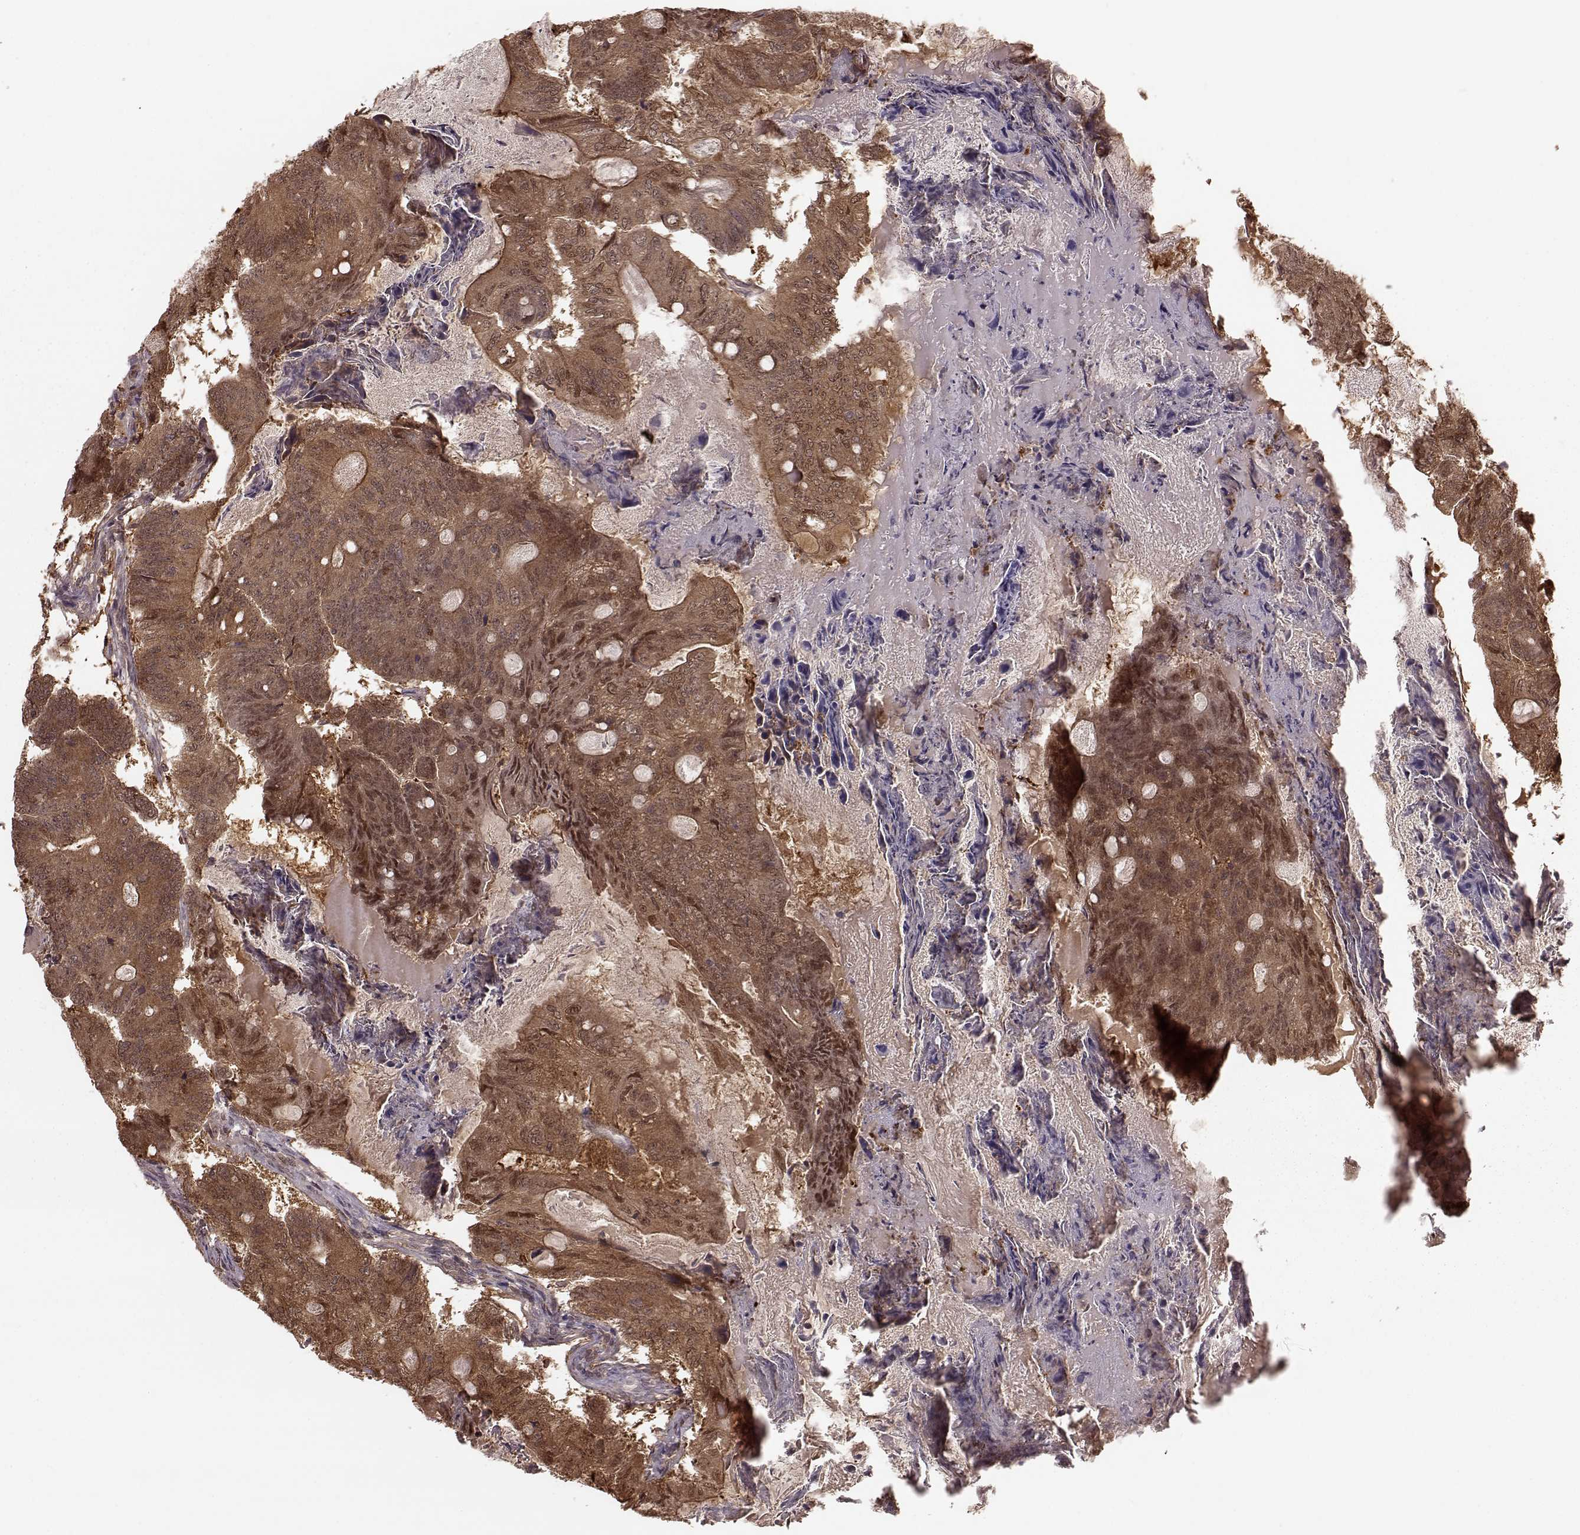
{"staining": {"intensity": "moderate", "quantity": "25%-75%", "location": "cytoplasmic/membranous,nuclear"}, "tissue": "colorectal cancer", "cell_type": "Tumor cells", "image_type": "cancer", "snomed": [{"axis": "morphology", "description": "Adenocarcinoma, NOS"}, {"axis": "topography", "description": "Colon"}], "caption": "An IHC histopathology image of tumor tissue is shown. Protein staining in brown labels moderate cytoplasmic/membranous and nuclear positivity in colorectal cancer within tumor cells. (Stains: DAB in brown, nuclei in blue, Microscopy: brightfield microscopy at high magnification).", "gene": "GSS", "patient": {"sex": "female", "age": 70}}